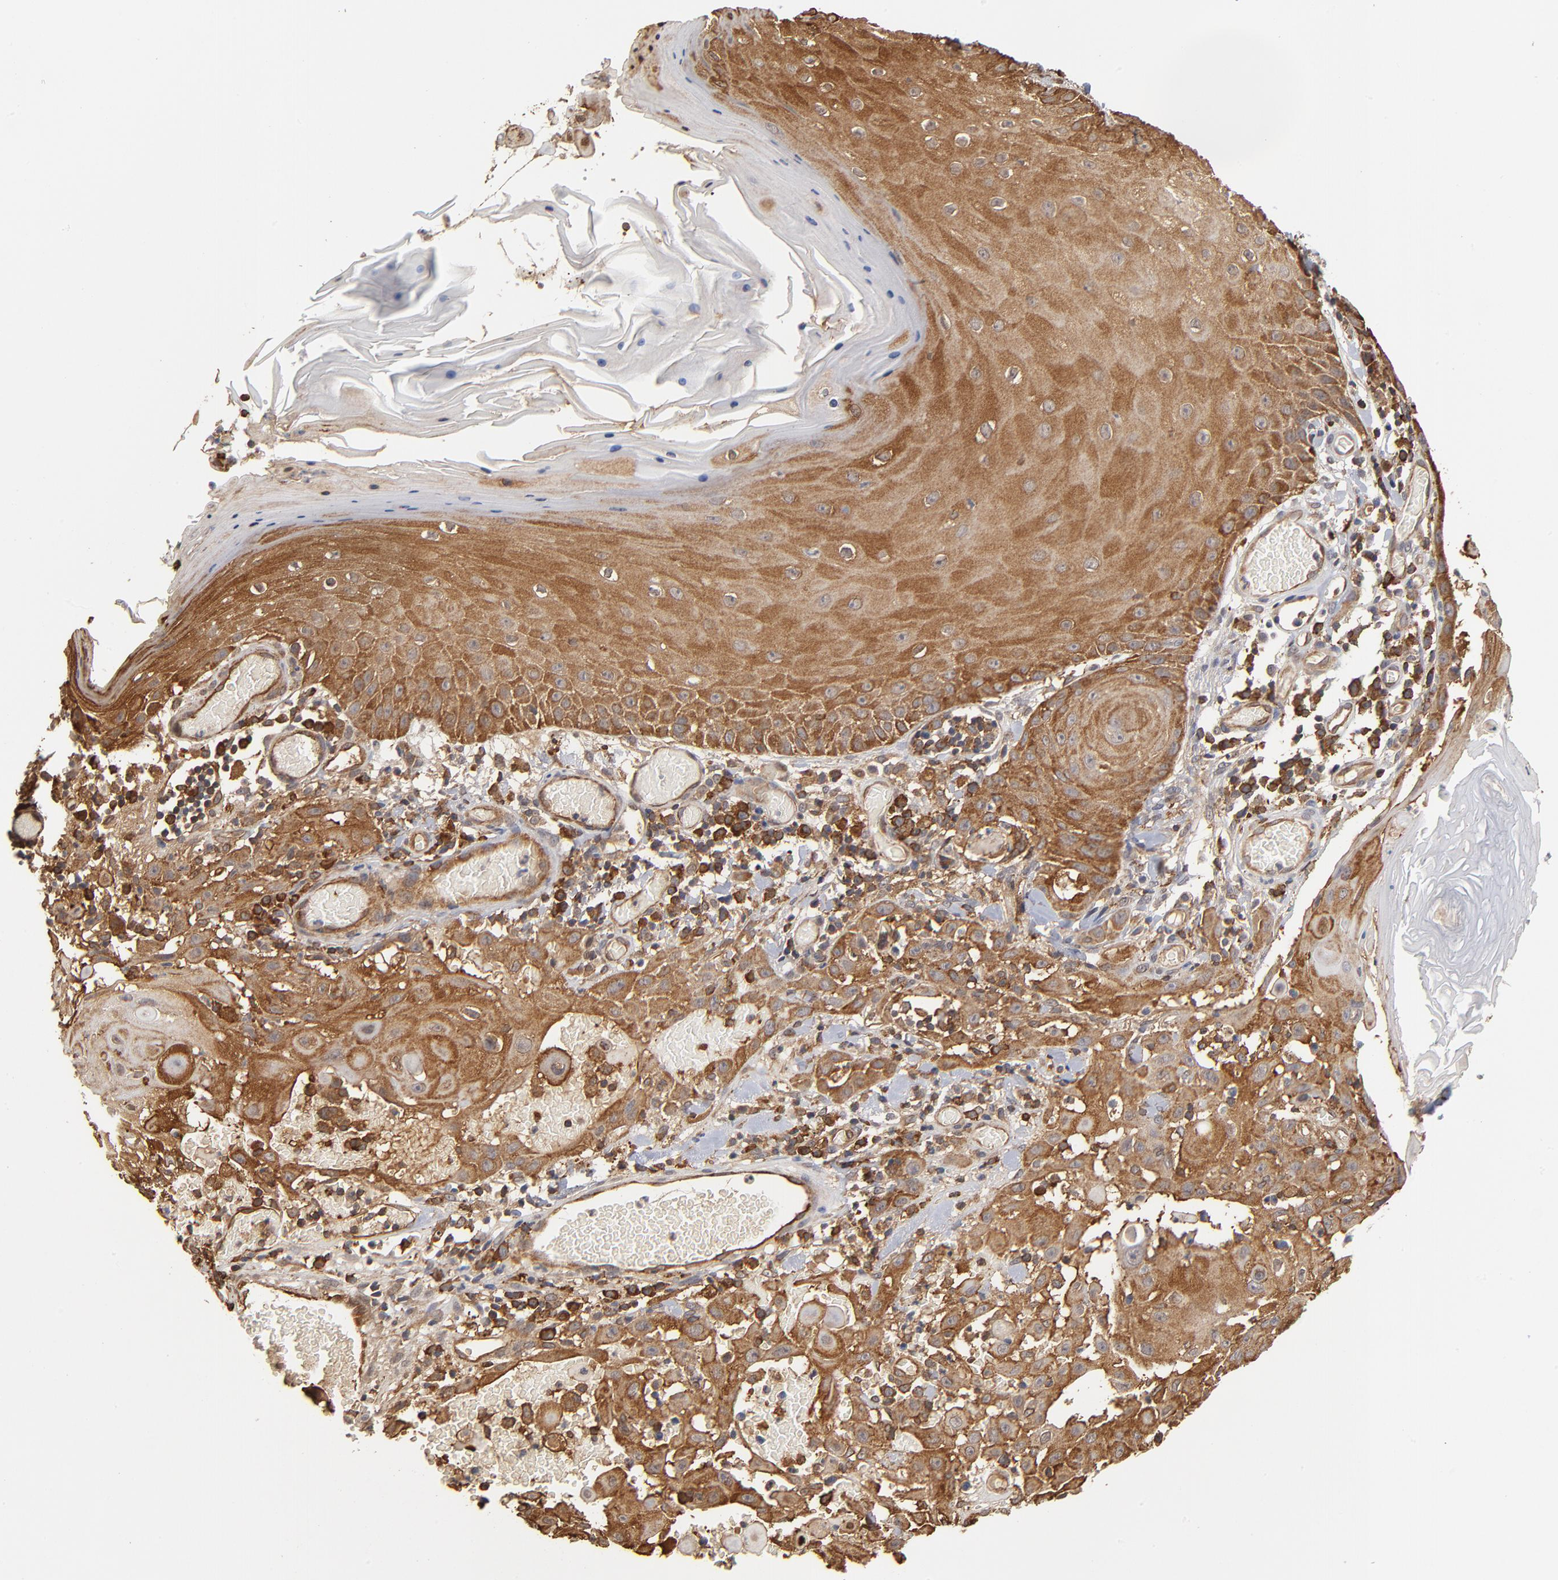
{"staining": {"intensity": "strong", "quantity": ">75%", "location": "cytoplasmic/membranous"}, "tissue": "skin cancer", "cell_type": "Tumor cells", "image_type": "cancer", "snomed": [{"axis": "morphology", "description": "Squamous cell carcinoma, NOS"}, {"axis": "topography", "description": "Skin"}], "caption": "IHC image of neoplastic tissue: skin cancer (squamous cell carcinoma) stained using IHC demonstrates high levels of strong protein expression localized specifically in the cytoplasmic/membranous of tumor cells, appearing as a cytoplasmic/membranous brown color.", "gene": "ASB8", "patient": {"sex": "male", "age": 24}}